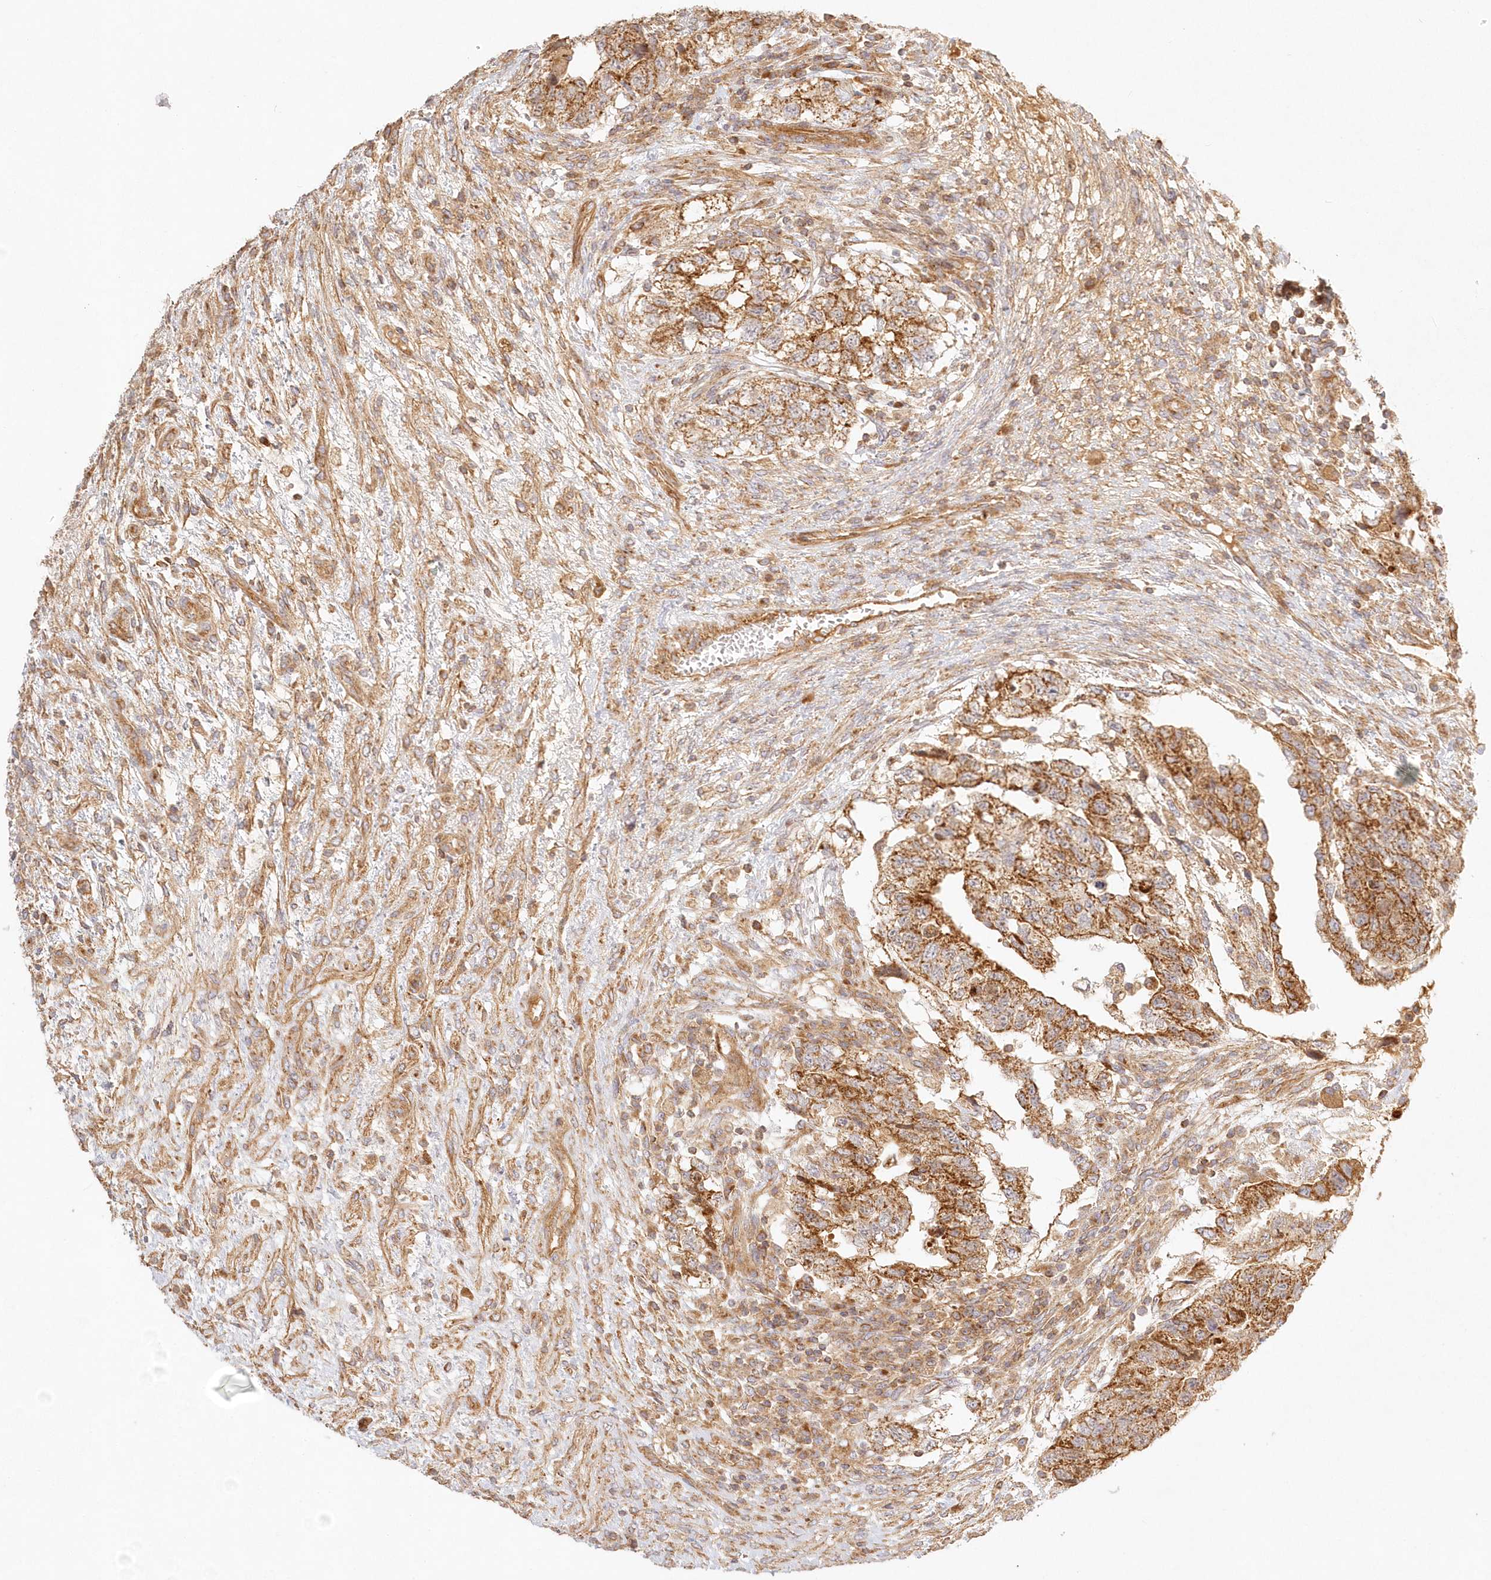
{"staining": {"intensity": "strong", "quantity": ">75%", "location": "cytoplasmic/membranous"}, "tissue": "testis cancer", "cell_type": "Tumor cells", "image_type": "cancer", "snomed": [{"axis": "morphology", "description": "Carcinoma, Embryonal, NOS"}, {"axis": "topography", "description": "Testis"}], "caption": "Immunohistochemistry histopathology image of neoplastic tissue: human embryonal carcinoma (testis) stained using IHC demonstrates high levels of strong protein expression localized specifically in the cytoplasmic/membranous of tumor cells, appearing as a cytoplasmic/membranous brown color.", "gene": "KIAA0232", "patient": {"sex": "male", "age": 36}}